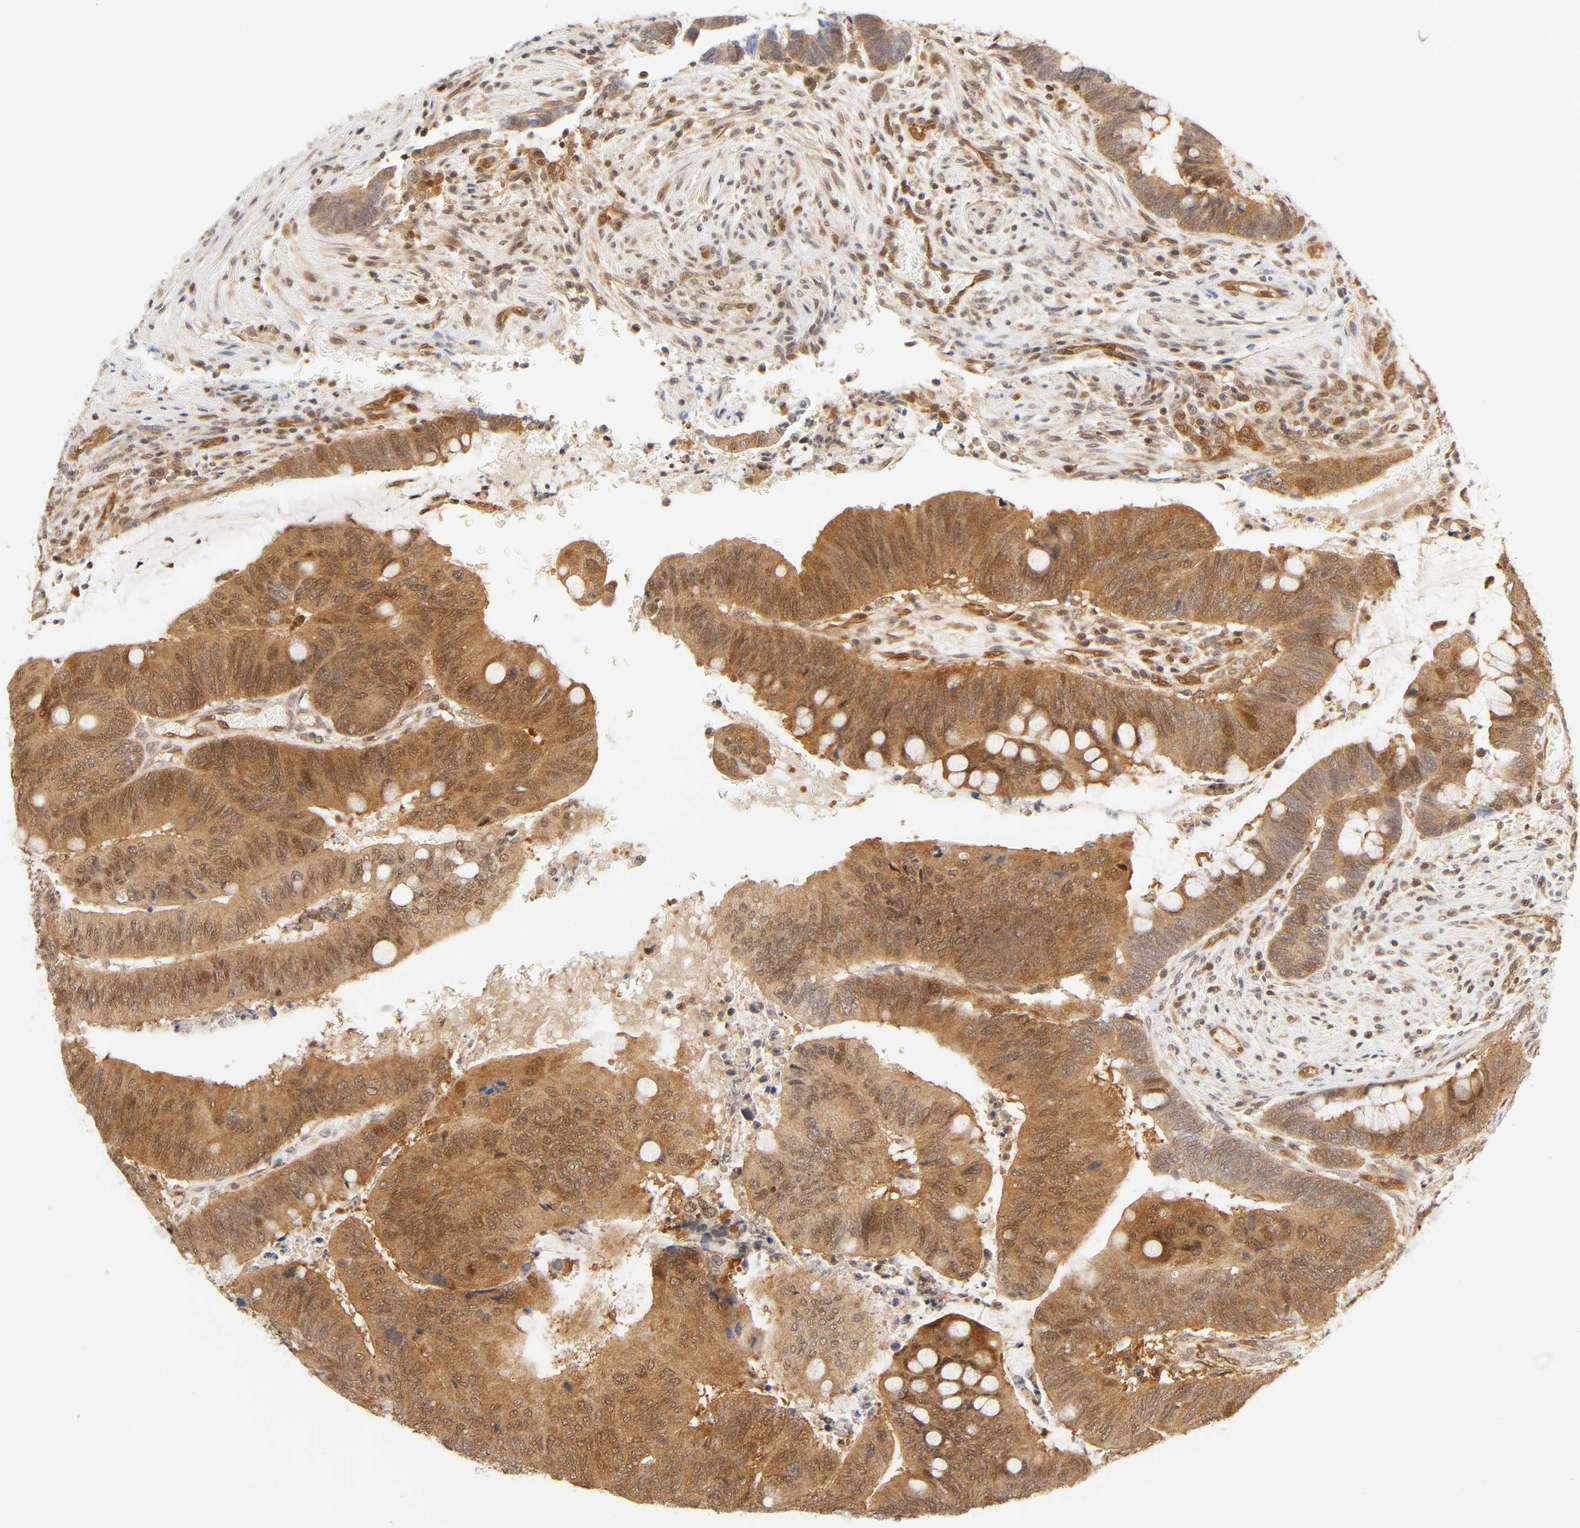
{"staining": {"intensity": "moderate", "quantity": ">75%", "location": "cytoplasmic/membranous,nuclear"}, "tissue": "colorectal cancer", "cell_type": "Tumor cells", "image_type": "cancer", "snomed": [{"axis": "morphology", "description": "Normal tissue, NOS"}, {"axis": "morphology", "description": "Adenocarcinoma, NOS"}, {"axis": "topography", "description": "Rectum"}], "caption": "High-magnification brightfield microscopy of colorectal cancer stained with DAB (brown) and counterstained with hematoxylin (blue). tumor cells exhibit moderate cytoplasmic/membranous and nuclear expression is present in about>75% of cells.", "gene": "CDC37", "patient": {"sex": "male", "age": 92}}